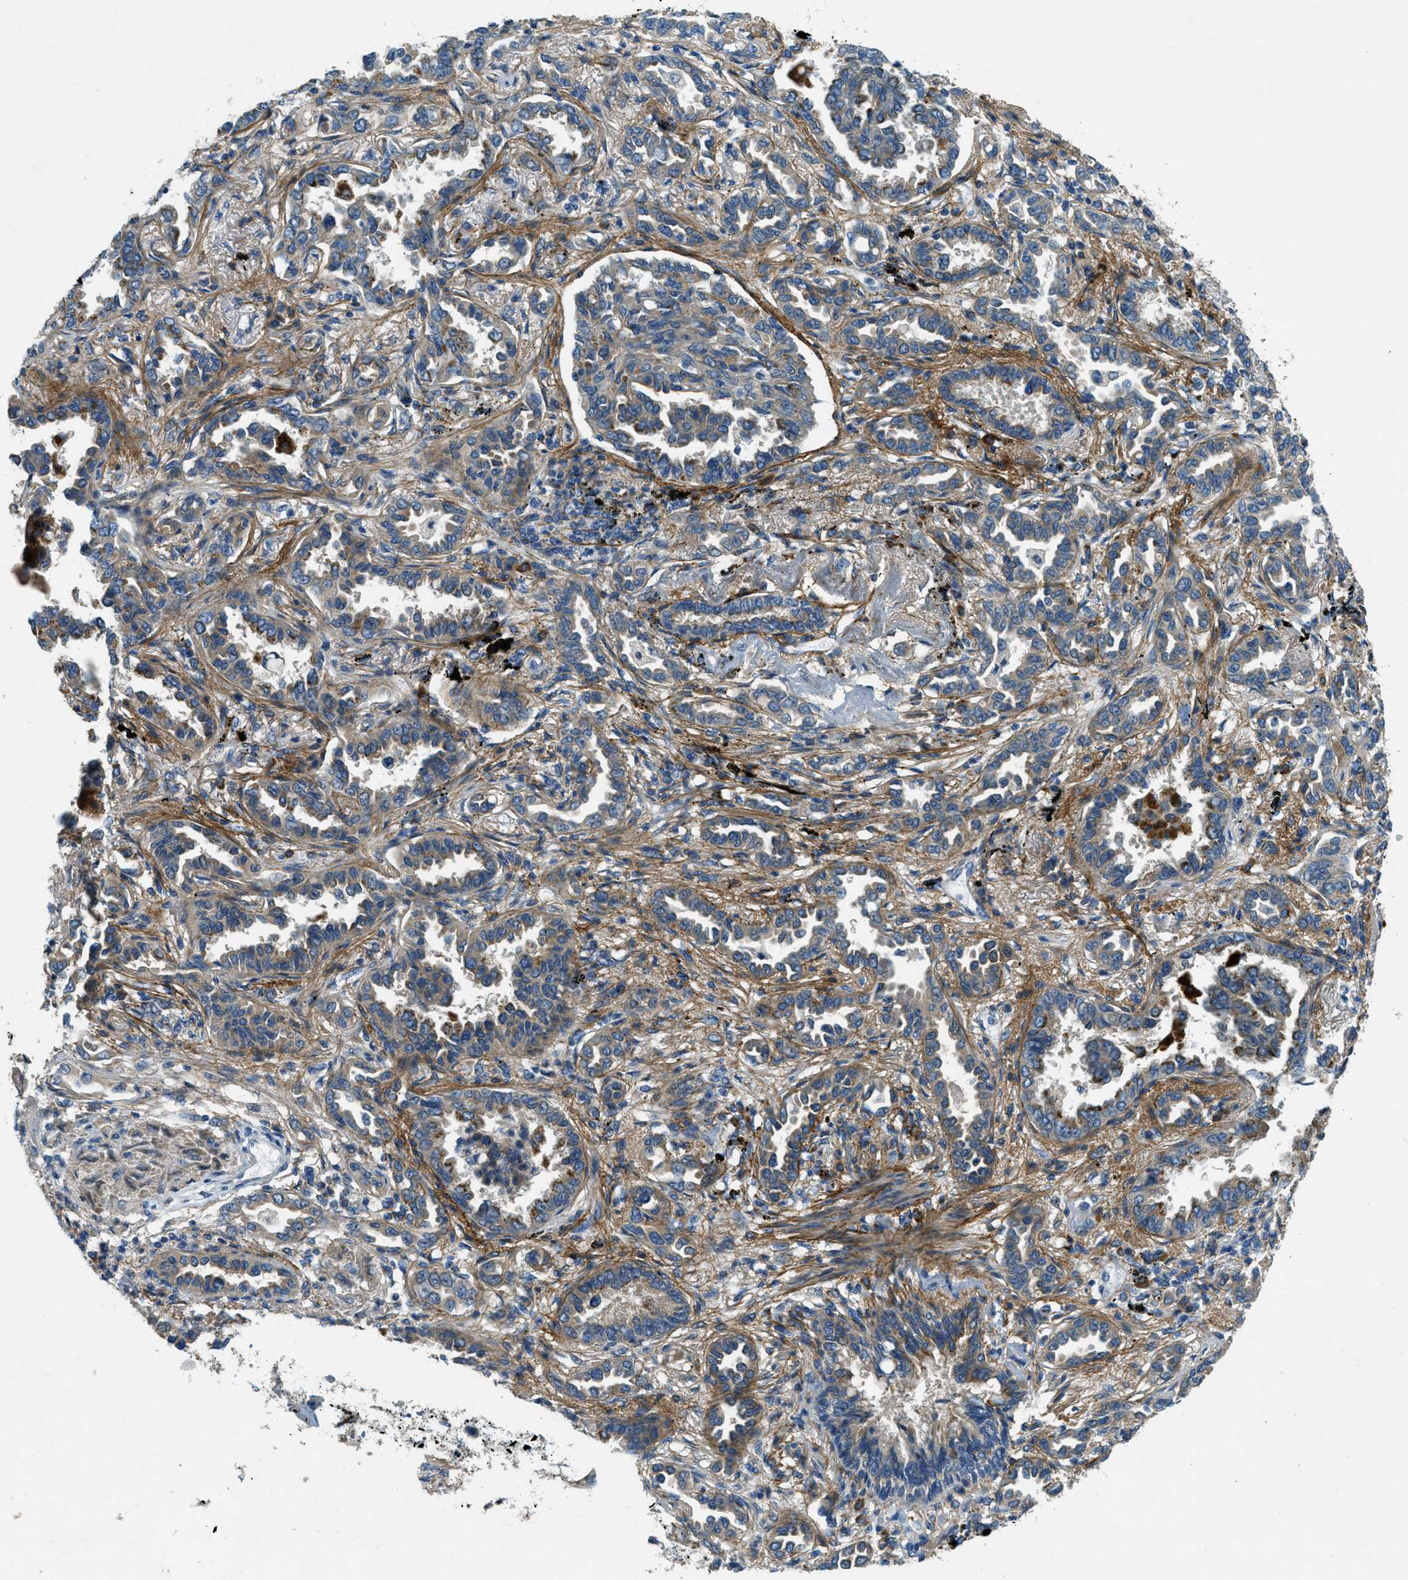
{"staining": {"intensity": "weak", "quantity": ">75%", "location": "cytoplasmic/membranous"}, "tissue": "lung cancer", "cell_type": "Tumor cells", "image_type": "cancer", "snomed": [{"axis": "morphology", "description": "Normal tissue, NOS"}, {"axis": "morphology", "description": "Adenocarcinoma, NOS"}, {"axis": "topography", "description": "Lung"}], "caption": "Adenocarcinoma (lung) tissue reveals weak cytoplasmic/membranous staining in approximately >75% of tumor cells The staining is performed using DAB (3,3'-diaminobenzidine) brown chromogen to label protein expression. The nuclei are counter-stained blue using hematoxylin.", "gene": "SNX14", "patient": {"sex": "male", "age": 59}}